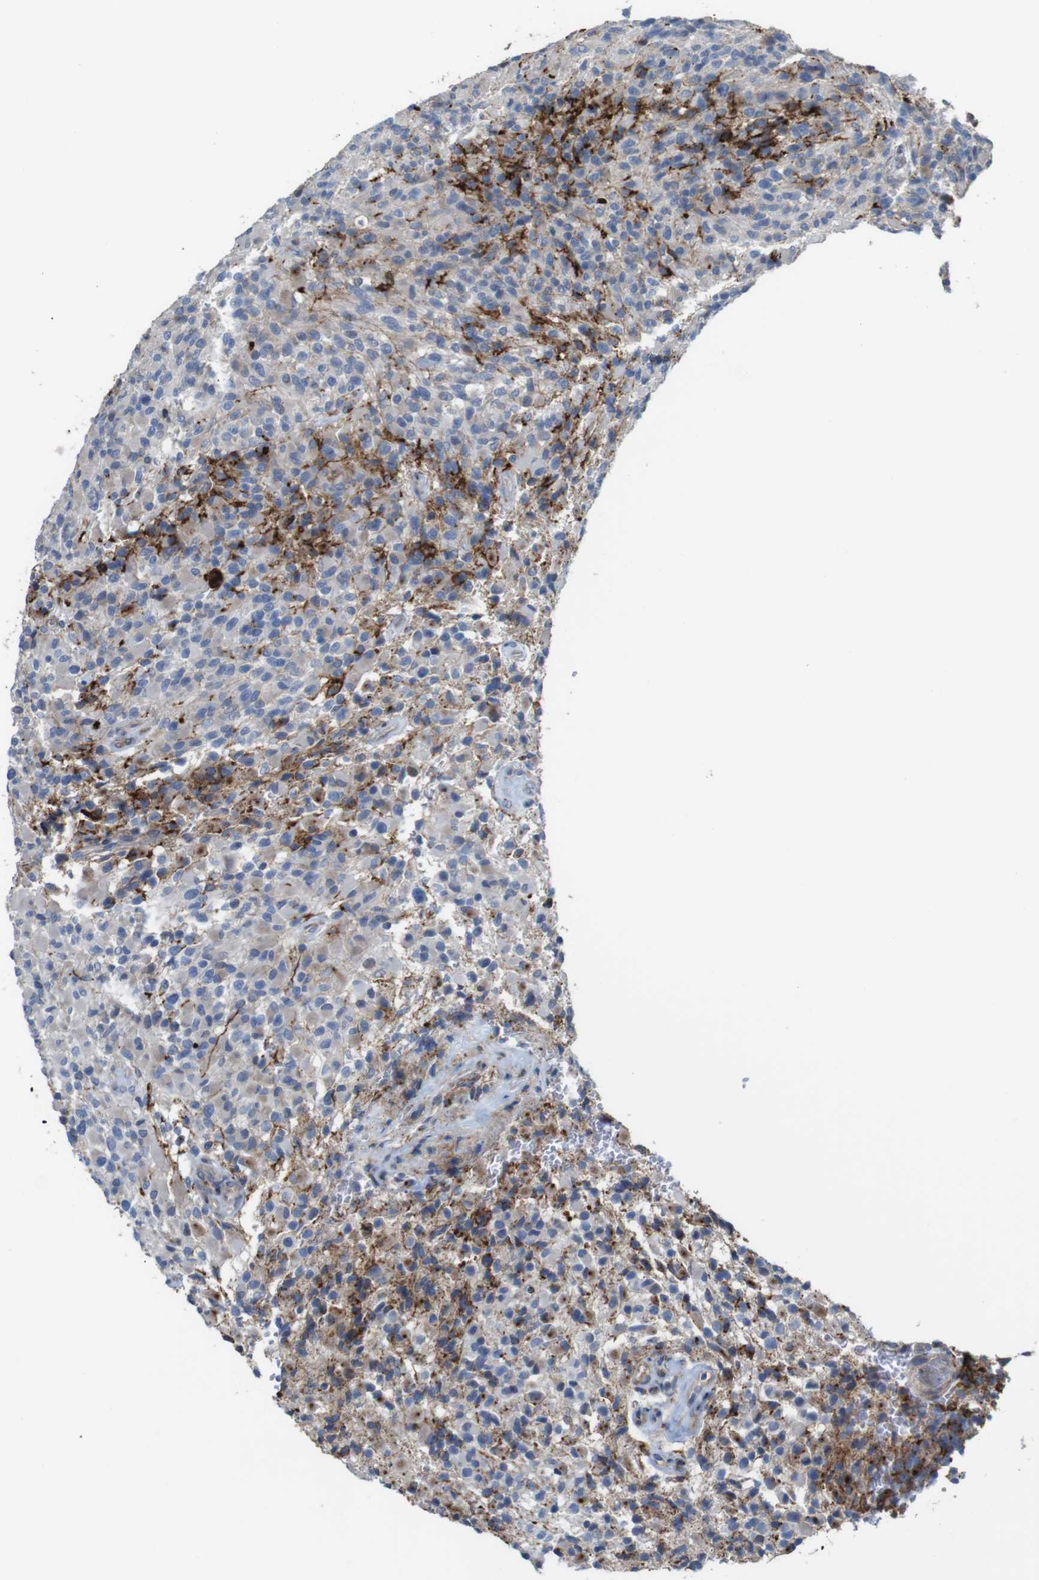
{"staining": {"intensity": "weak", "quantity": "<25%", "location": "cytoplasmic/membranous"}, "tissue": "glioma", "cell_type": "Tumor cells", "image_type": "cancer", "snomed": [{"axis": "morphology", "description": "Glioma, malignant, High grade"}, {"axis": "topography", "description": "Brain"}], "caption": "Image shows no protein expression in tumor cells of glioma tissue.", "gene": "PCOLCE2", "patient": {"sex": "male", "age": 71}}